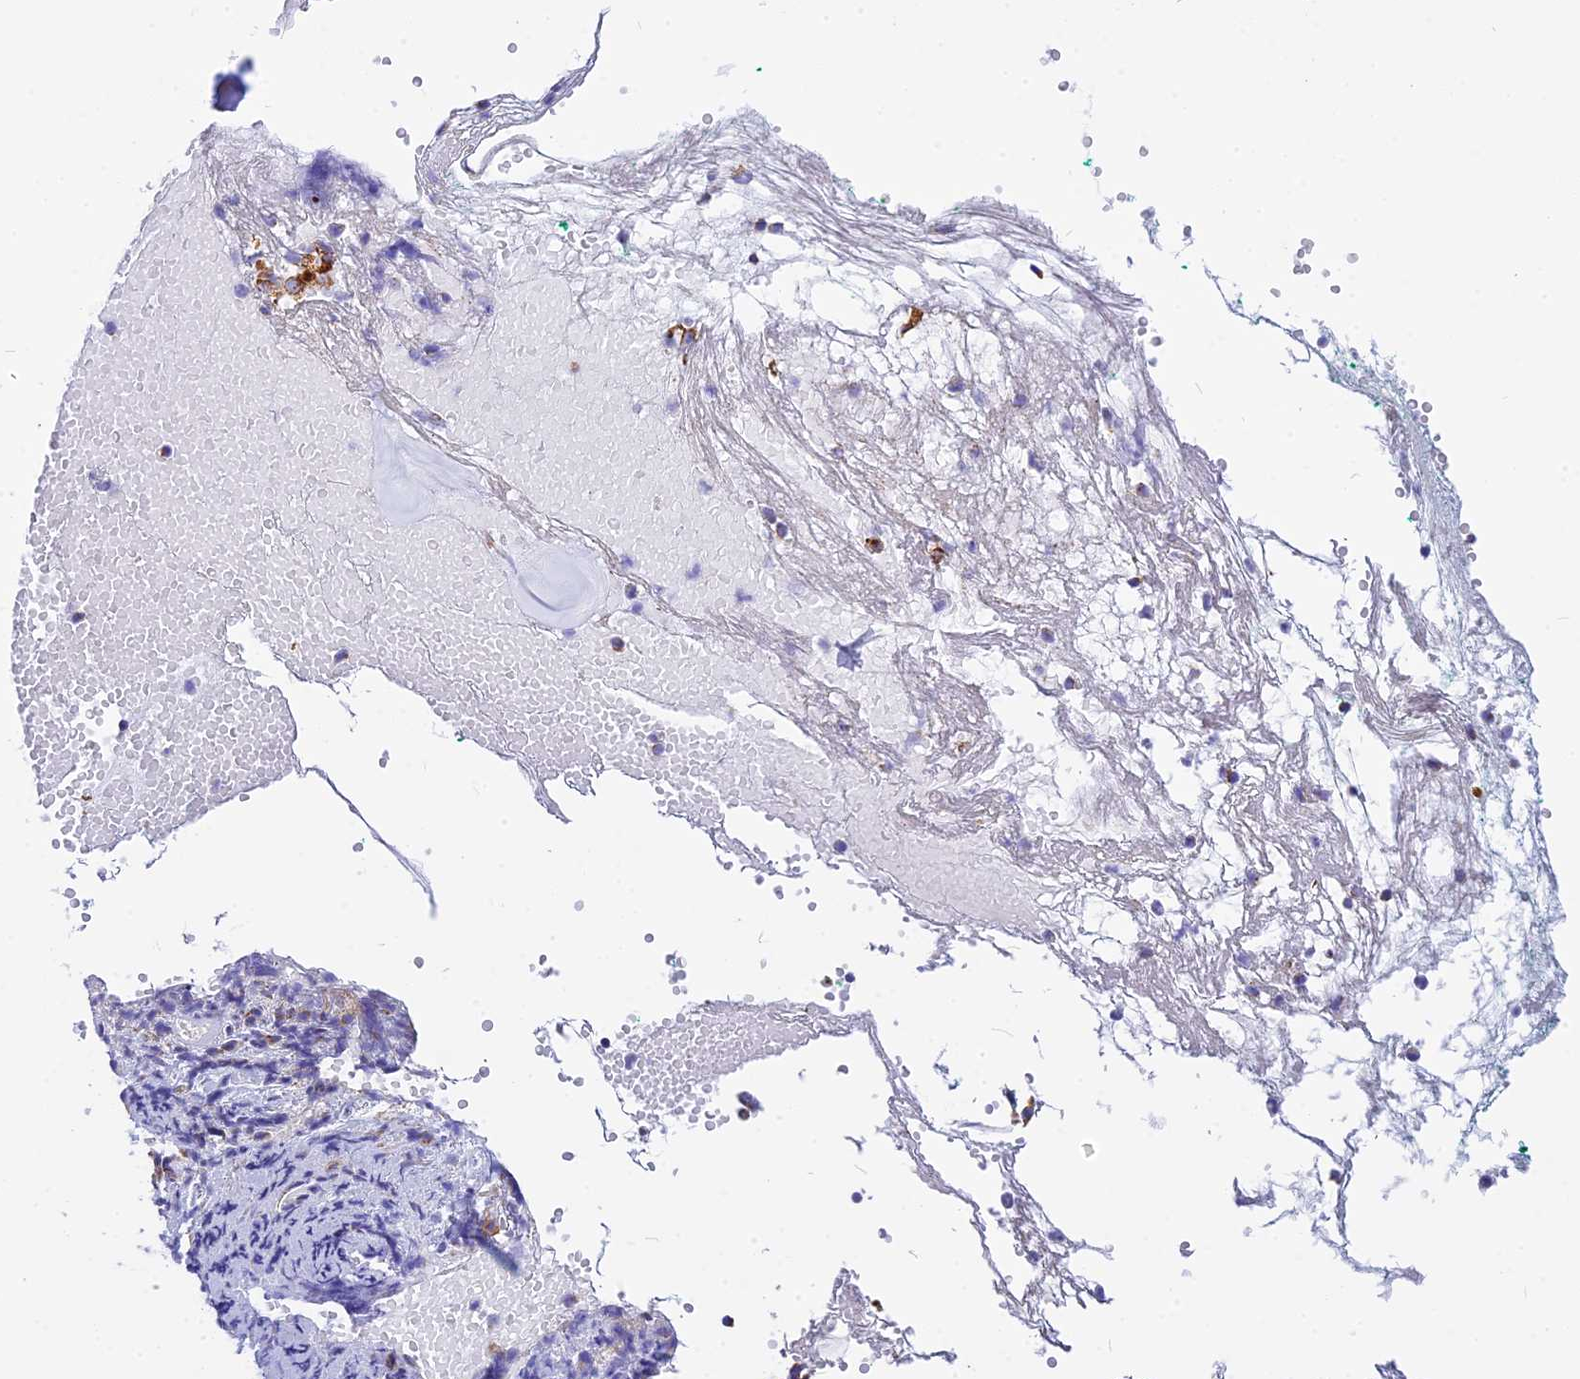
{"staining": {"intensity": "negative", "quantity": "none", "location": "none"}, "tissue": "adipose tissue", "cell_type": "Adipocytes", "image_type": "normal", "snomed": [{"axis": "morphology", "description": "Normal tissue, NOS"}, {"axis": "morphology", "description": "Basal cell carcinoma"}, {"axis": "topography", "description": "Cartilage tissue"}, {"axis": "topography", "description": "Nasopharynx"}, {"axis": "topography", "description": "Oral tissue"}], "caption": "Adipose tissue stained for a protein using immunohistochemistry (IHC) displays no positivity adipocytes.", "gene": "VDAC2", "patient": {"sex": "female", "age": 77}}